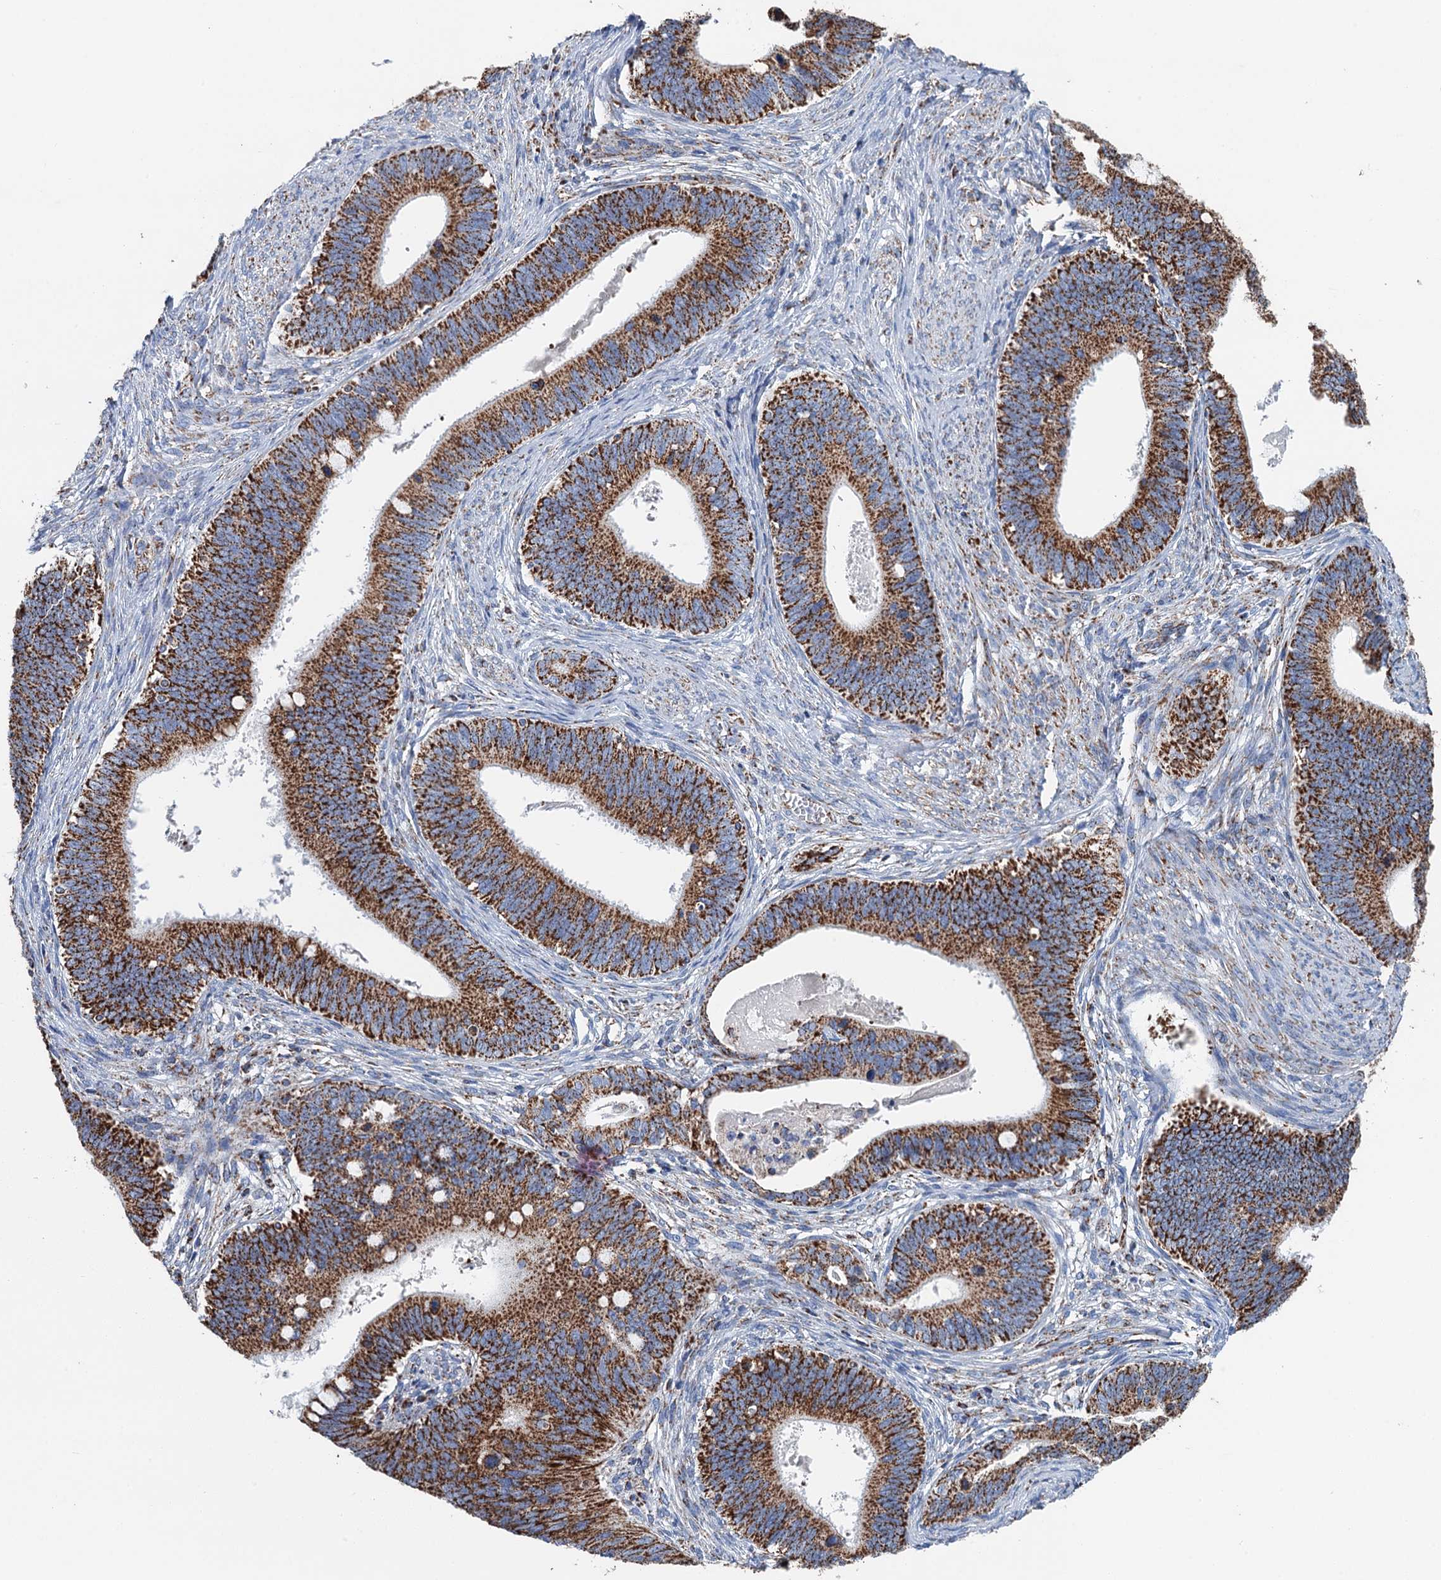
{"staining": {"intensity": "strong", "quantity": ">75%", "location": "cytoplasmic/membranous"}, "tissue": "cervical cancer", "cell_type": "Tumor cells", "image_type": "cancer", "snomed": [{"axis": "morphology", "description": "Adenocarcinoma, NOS"}, {"axis": "topography", "description": "Cervix"}], "caption": "Immunohistochemical staining of cervical cancer demonstrates strong cytoplasmic/membranous protein positivity in approximately >75% of tumor cells. The staining is performed using DAB brown chromogen to label protein expression. The nuclei are counter-stained blue using hematoxylin.", "gene": "IVD", "patient": {"sex": "female", "age": 42}}